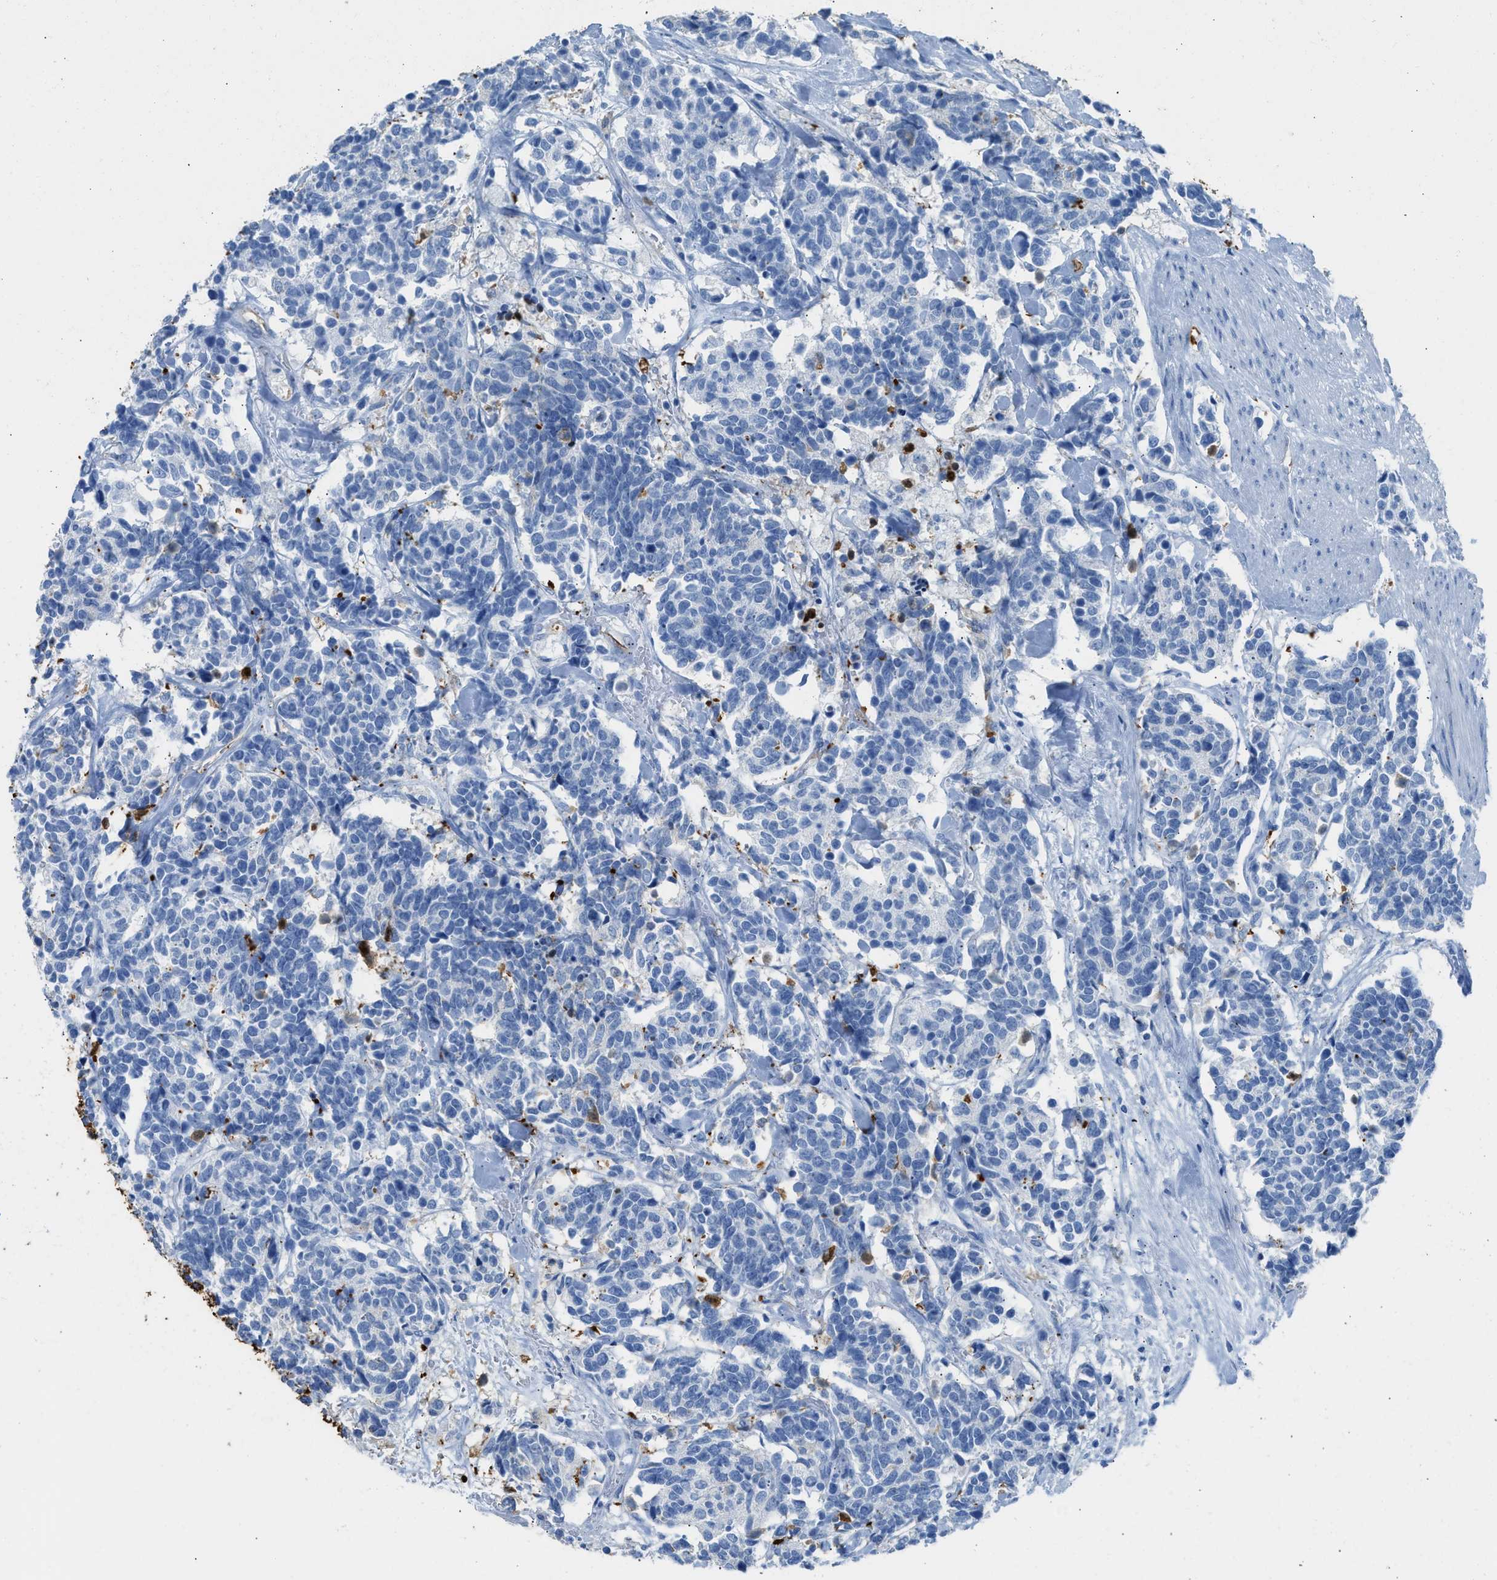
{"staining": {"intensity": "negative", "quantity": "none", "location": "none"}, "tissue": "carcinoid", "cell_type": "Tumor cells", "image_type": "cancer", "snomed": [{"axis": "morphology", "description": "Carcinoma, NOS"}, {"axis": "morphology", "description": "Carcinoid, malignant, NOS"}, {"axis": "topography", "description": "Urinary bladder"}], "caption": "Immunohistochemistry (IHC) micrograph of carcinoid stained for a protein (brown), which shows no positivity in tumor cells. (DAB (3,3'-diaminobenzidine) IHC, high magnification).", "gene": "FAIM2", "patient": {"sex": "male", "age": 57}}